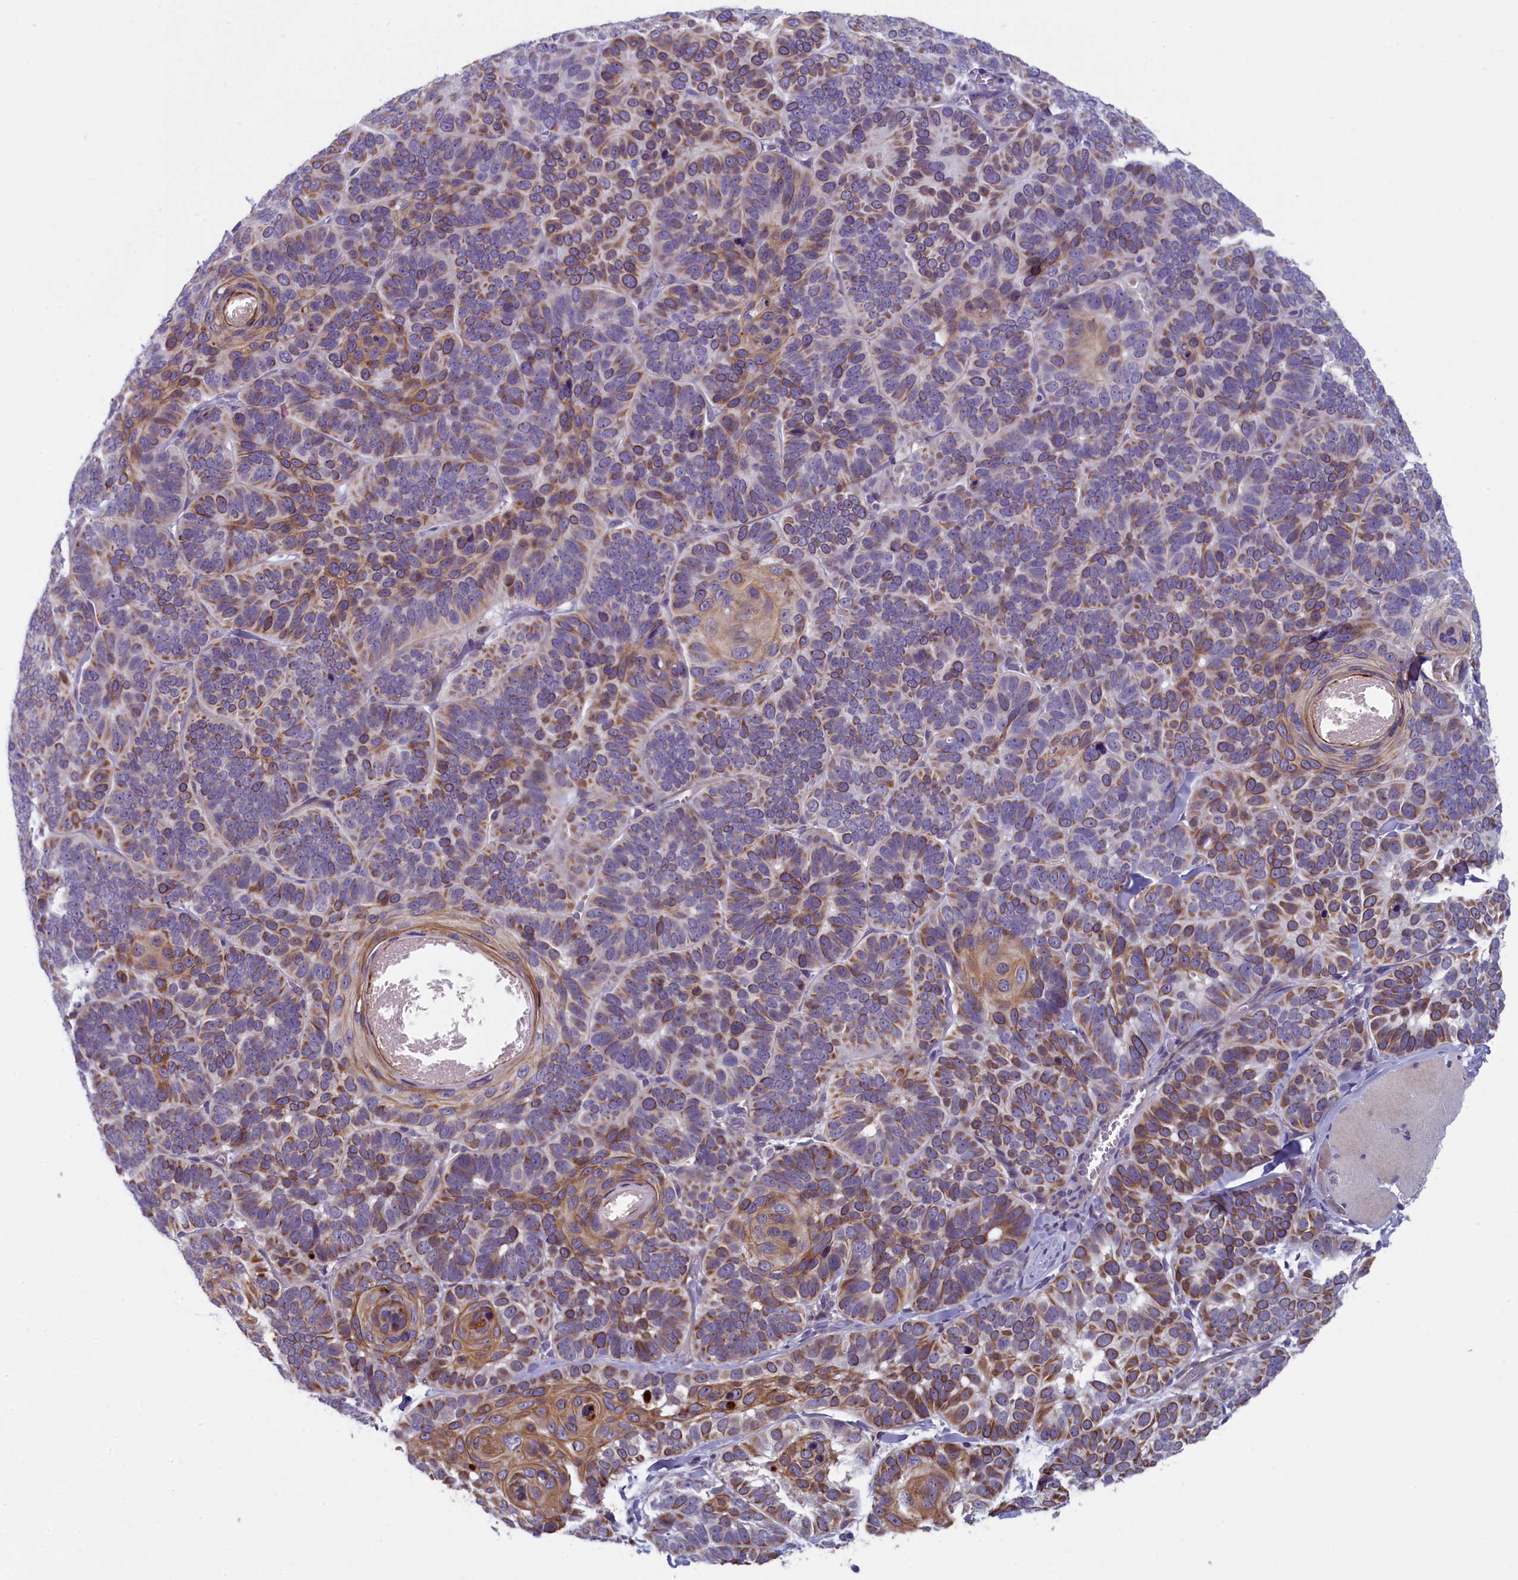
{"staining": {"intensity": "moderate", "quantity": "25%-75%", "location": "cytoplasmic/membranous"}, "tissue": "skin cancer", "cell_type": "Tumor cells", "image_type": "cancer", "snomed": [{"axis": "morphology", "description": "Basal cell carcinoma"}, {"axis": "topography", "description": "Skin"}], "caption": "Basal cell carcinoma (skin) stained with a brown dye shows moderate cytoplasmic/membranous positive positivity in about 25%-75% of tumor cells.", "gene": "ANKRD39", "patient": {"sex": "male", "age": 62}}